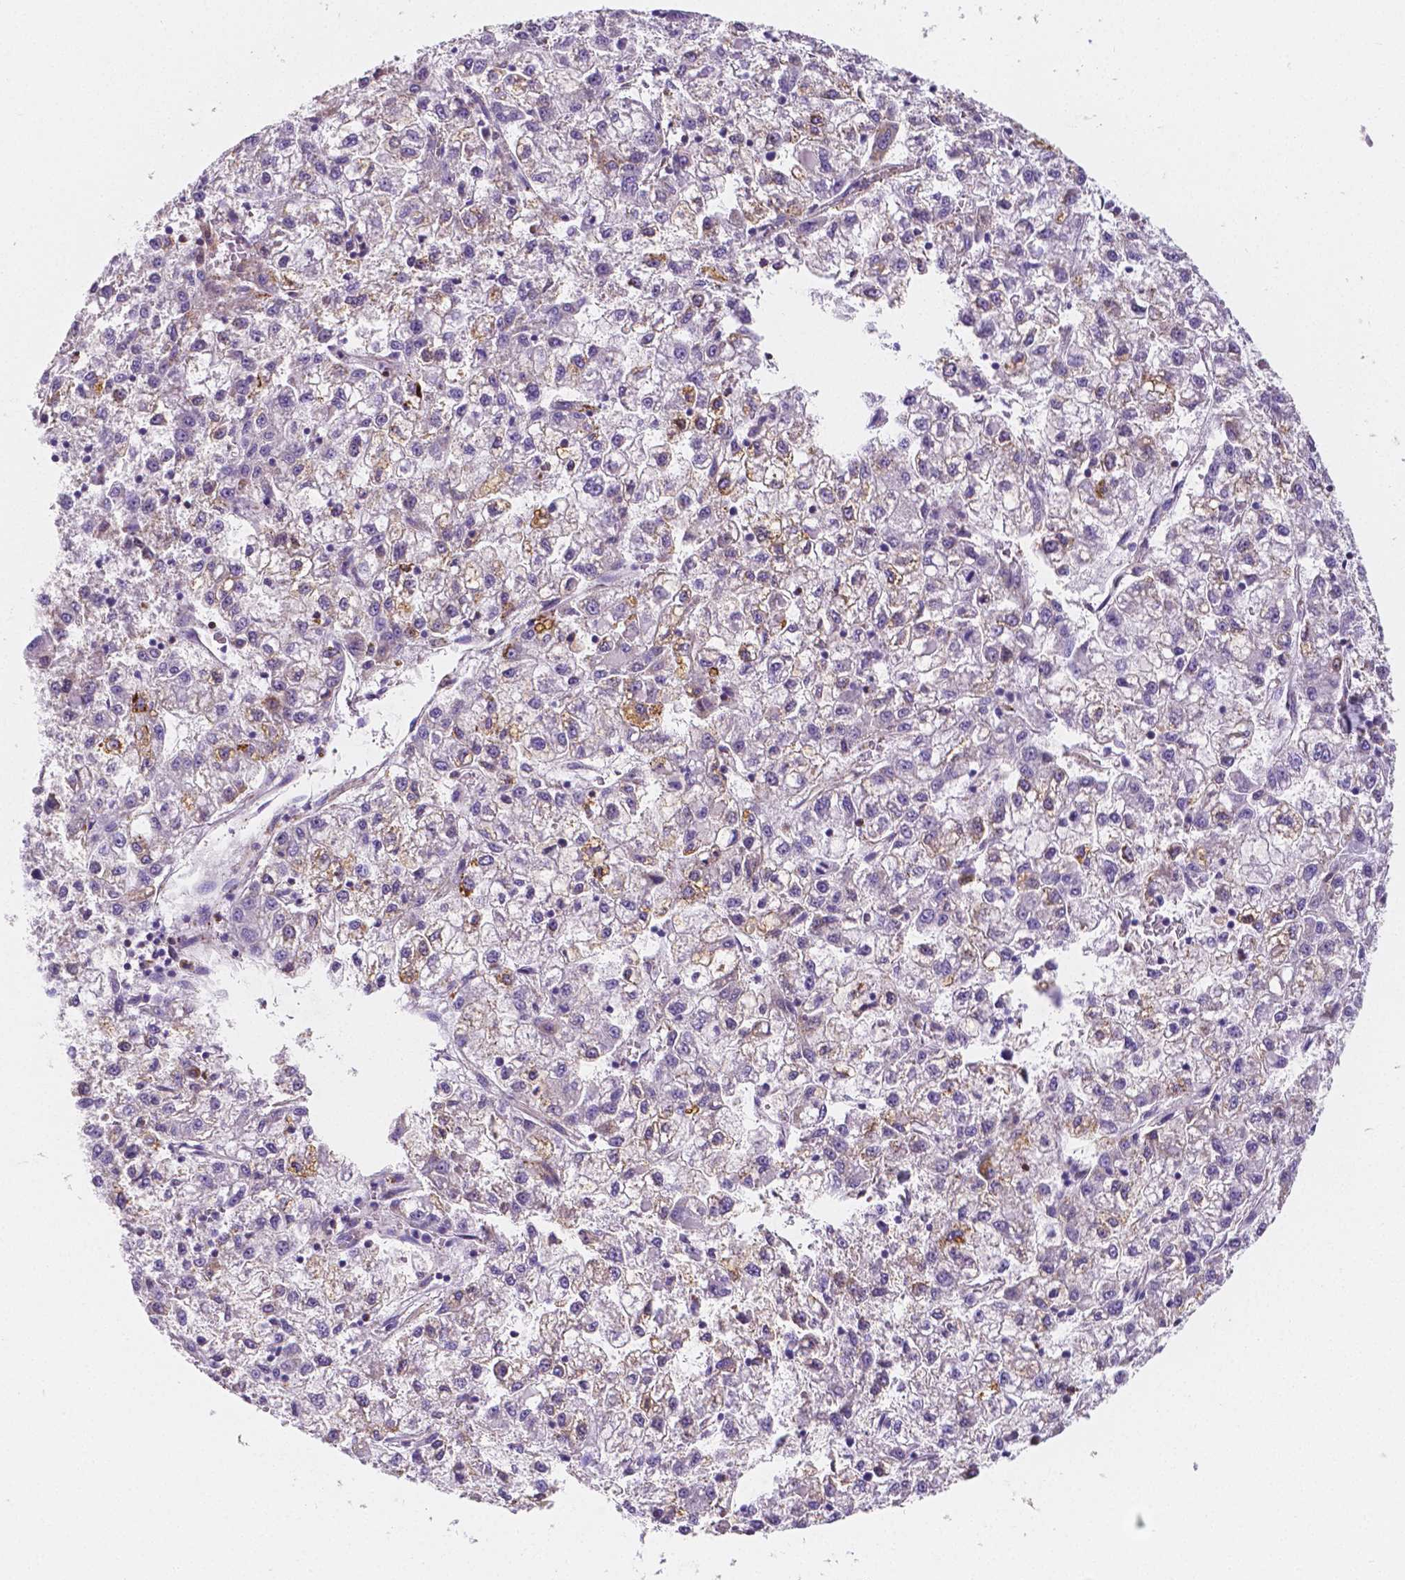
{"staining": {"intensity": "moderate", "quantity": "<25%", "location": "cytoplasmic/membranous"}, "tissue": "liver cancer", "cell_type": "Tumor cells", "image_type": "cancer", "snomed": [{"axis": "morphology", "description": "Carcinoma, Hepatocellular, NOS"}, {"axis": "topography", "description": "Liver"}], "caption": "Tumor cells demonstrate moderate cytoplasmic/membranous positivity in about <25% of cells in liver cancer (hepatocellular carcinoma).", "gene": "GABRD", "patient": {"sex": "male", "age": 40}}